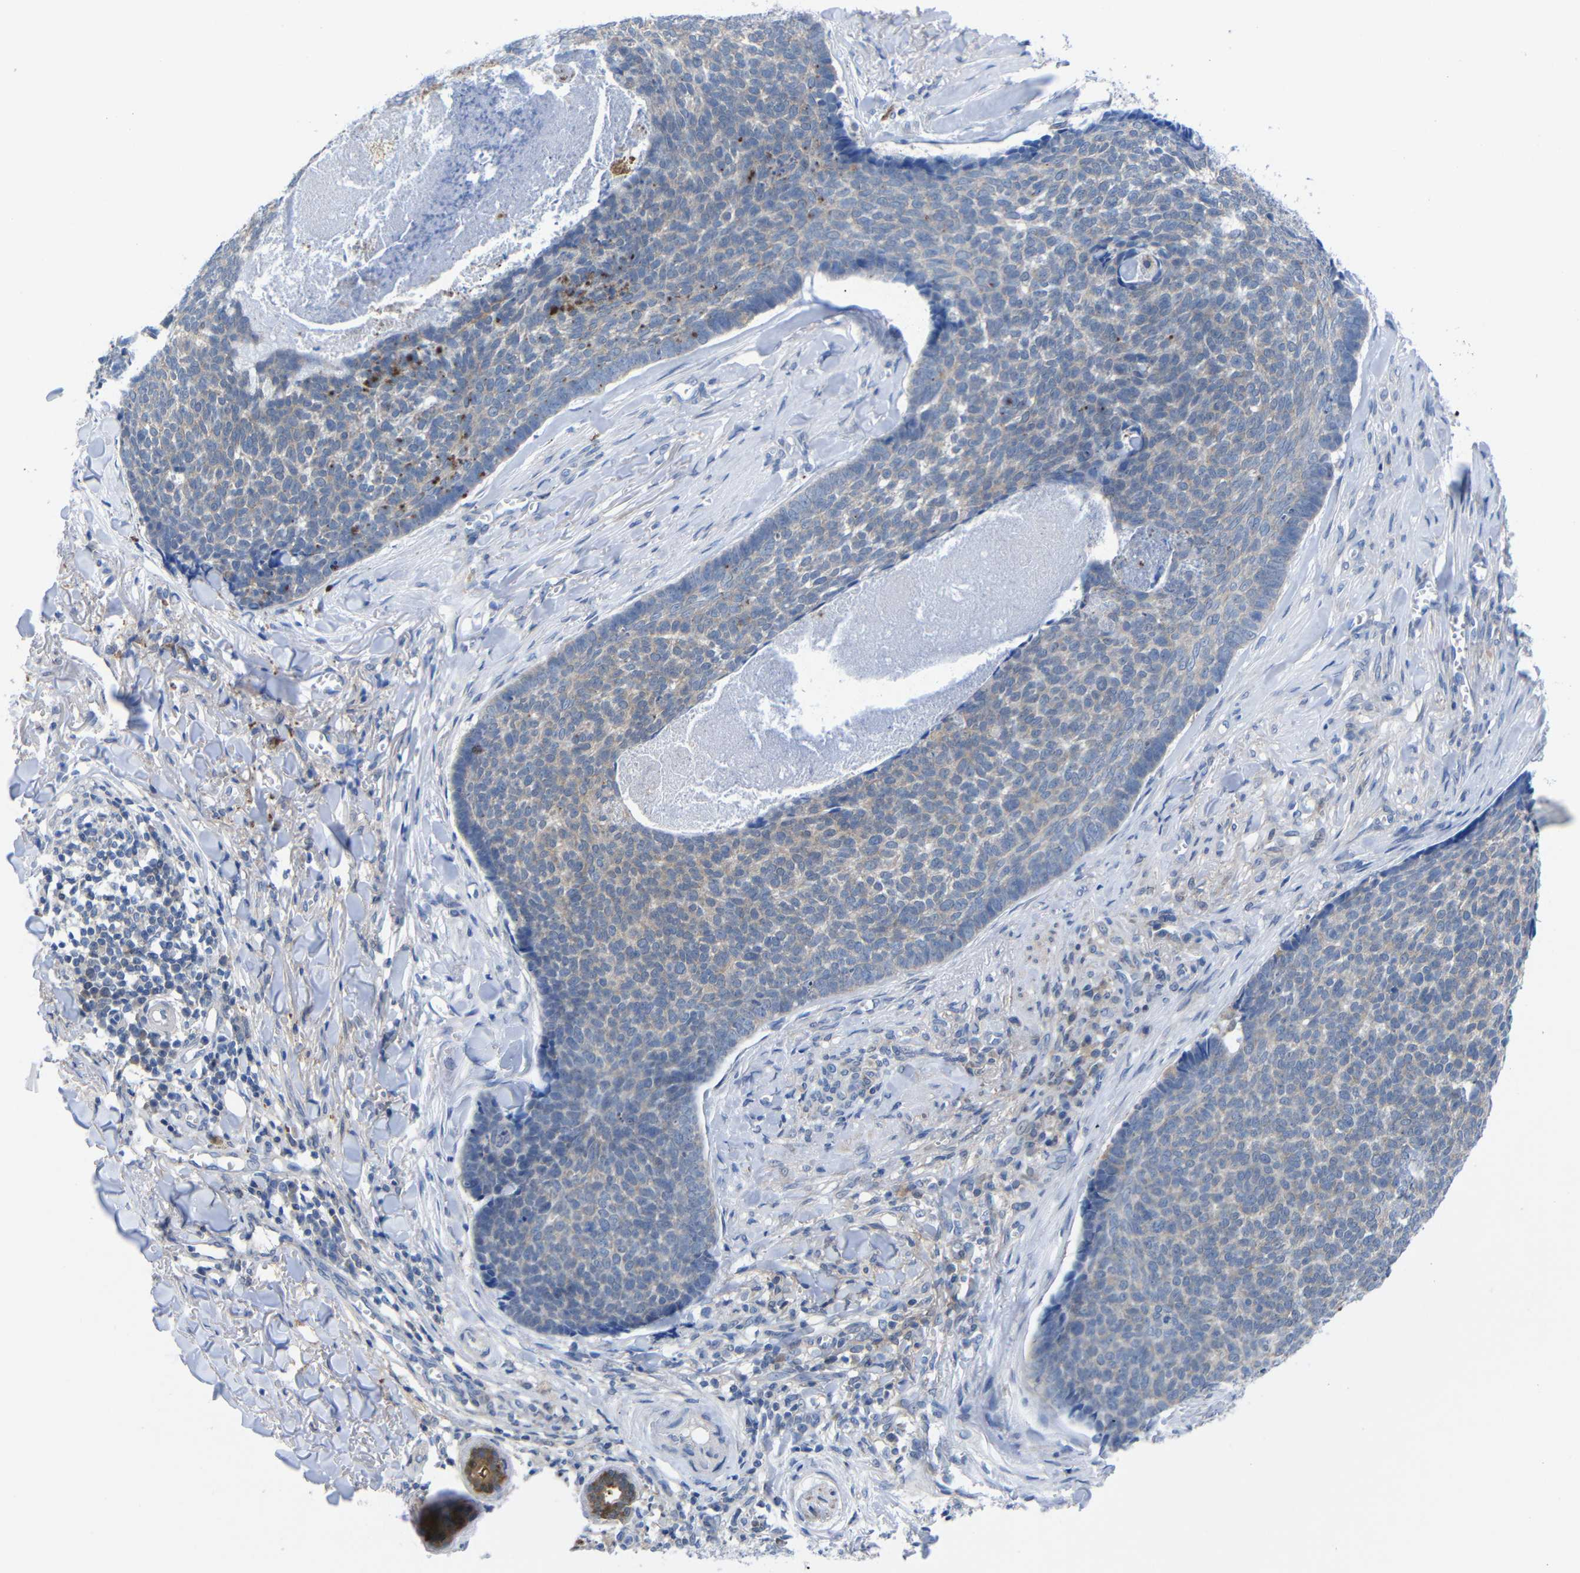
{"staining": {"intensity": "weak", "quantity": ">75%", "location": "cytoplasmic/membranous"}, "tissue": "skin cancer", "cell_type": "Tumor cells", "image_type": "cancer", "snomed": [{"axis": "morphology", "description": "Basal cell carcinoma"}, {"axis": "topography", "description": "Skin"}], "caption": "Weak cytoplasmic/membranous expression for a protein is seen in approximately >75% of tumor cells of skin basal cell carcinoma using IHC.", "gene": "PEBP1", "patient": {"sex": "male", "age": 84}}